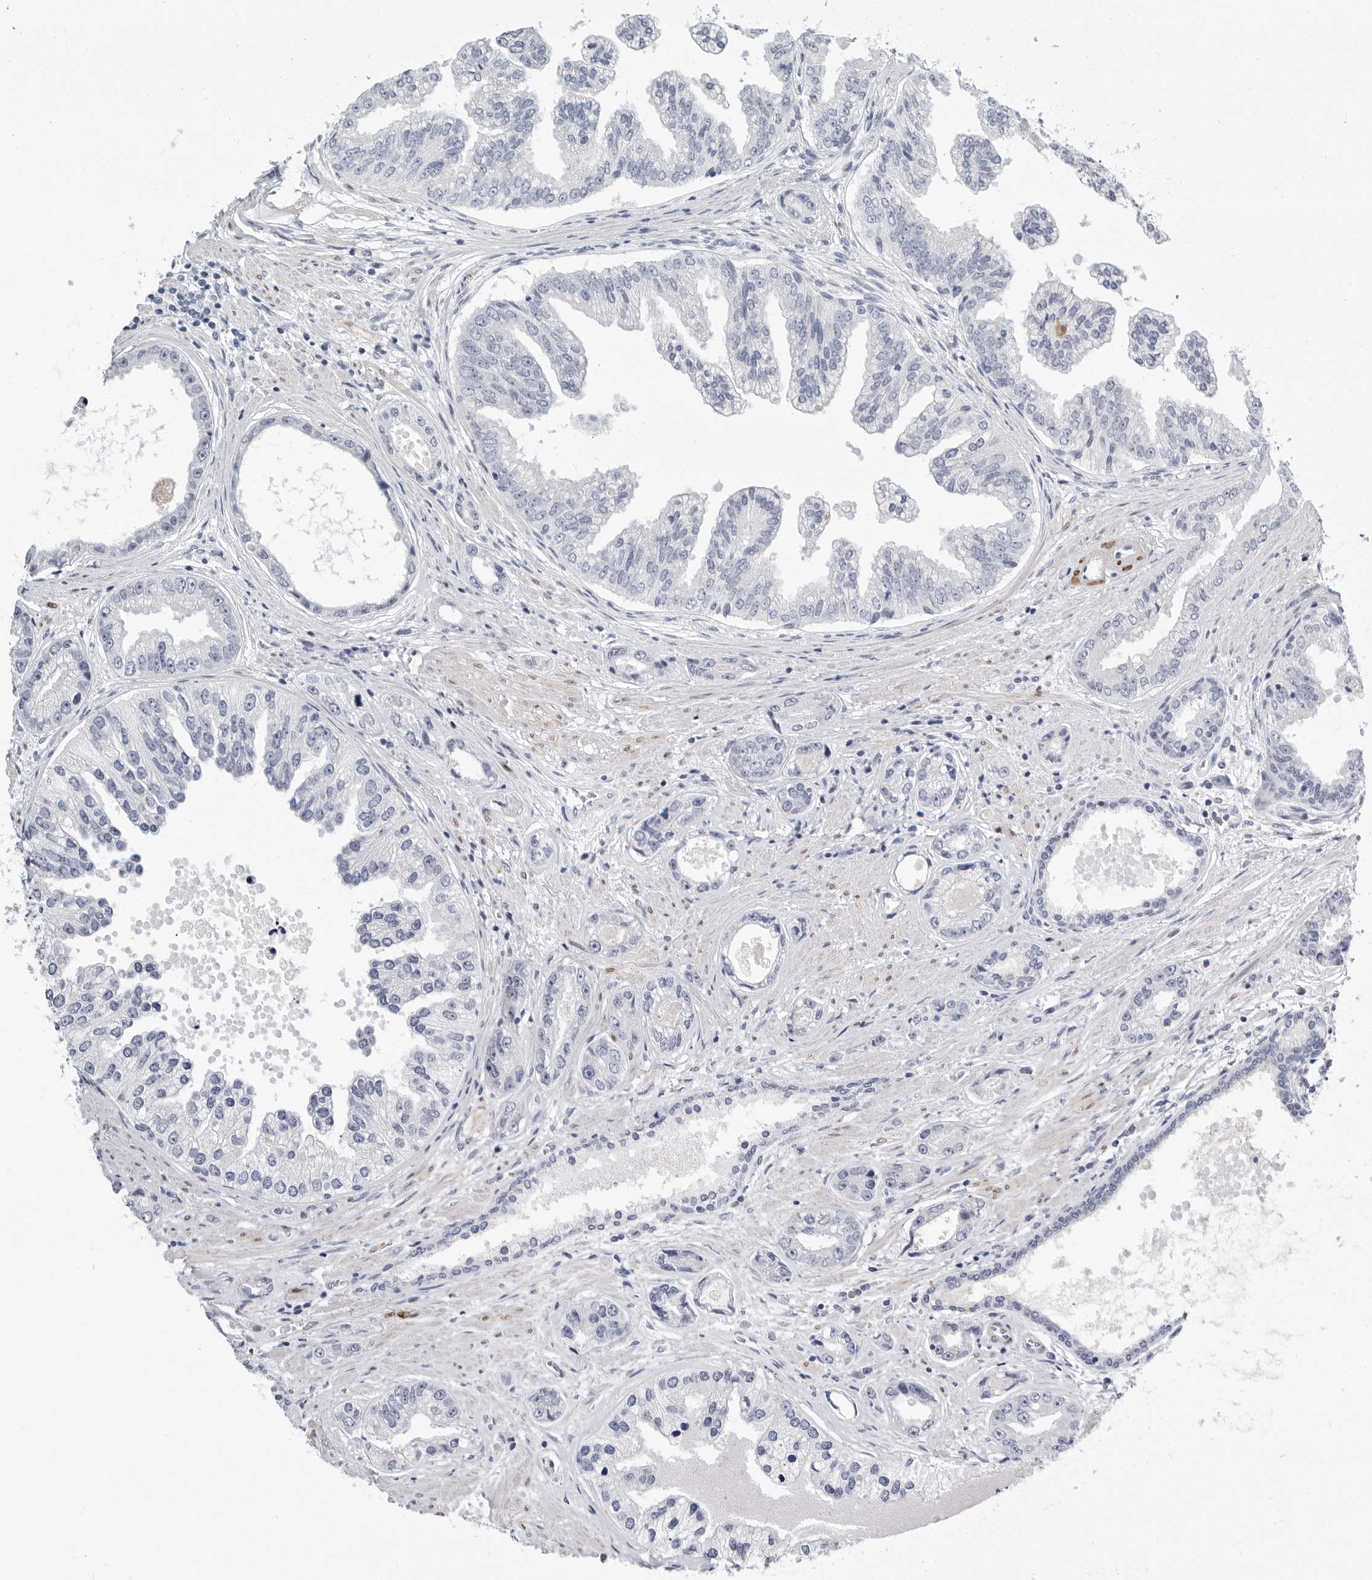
{"staining": {"intensity": "negative", "quantity": "none", "location": "none"}, "tissue": "prostate cancer", "cell_type": "Tumor cells", "image_type": "cancer", "snomed": [{"axis": "morphology", "description": "Adenocarcinoma, High grade"}, {"axis": "topography", "description": "Prostate"}], "caption": "Prostate cancer (adenocarcinoma (high-grade)) was stained to show a protein in brown. There is no significant expression in tumor cells. Brightfield microscopy of IHC stained with DAB (brown) and hematoxylin (blue), captured at high magnification.", "gene": "PLN", "patient": {"sex": "male", "age": 61}}